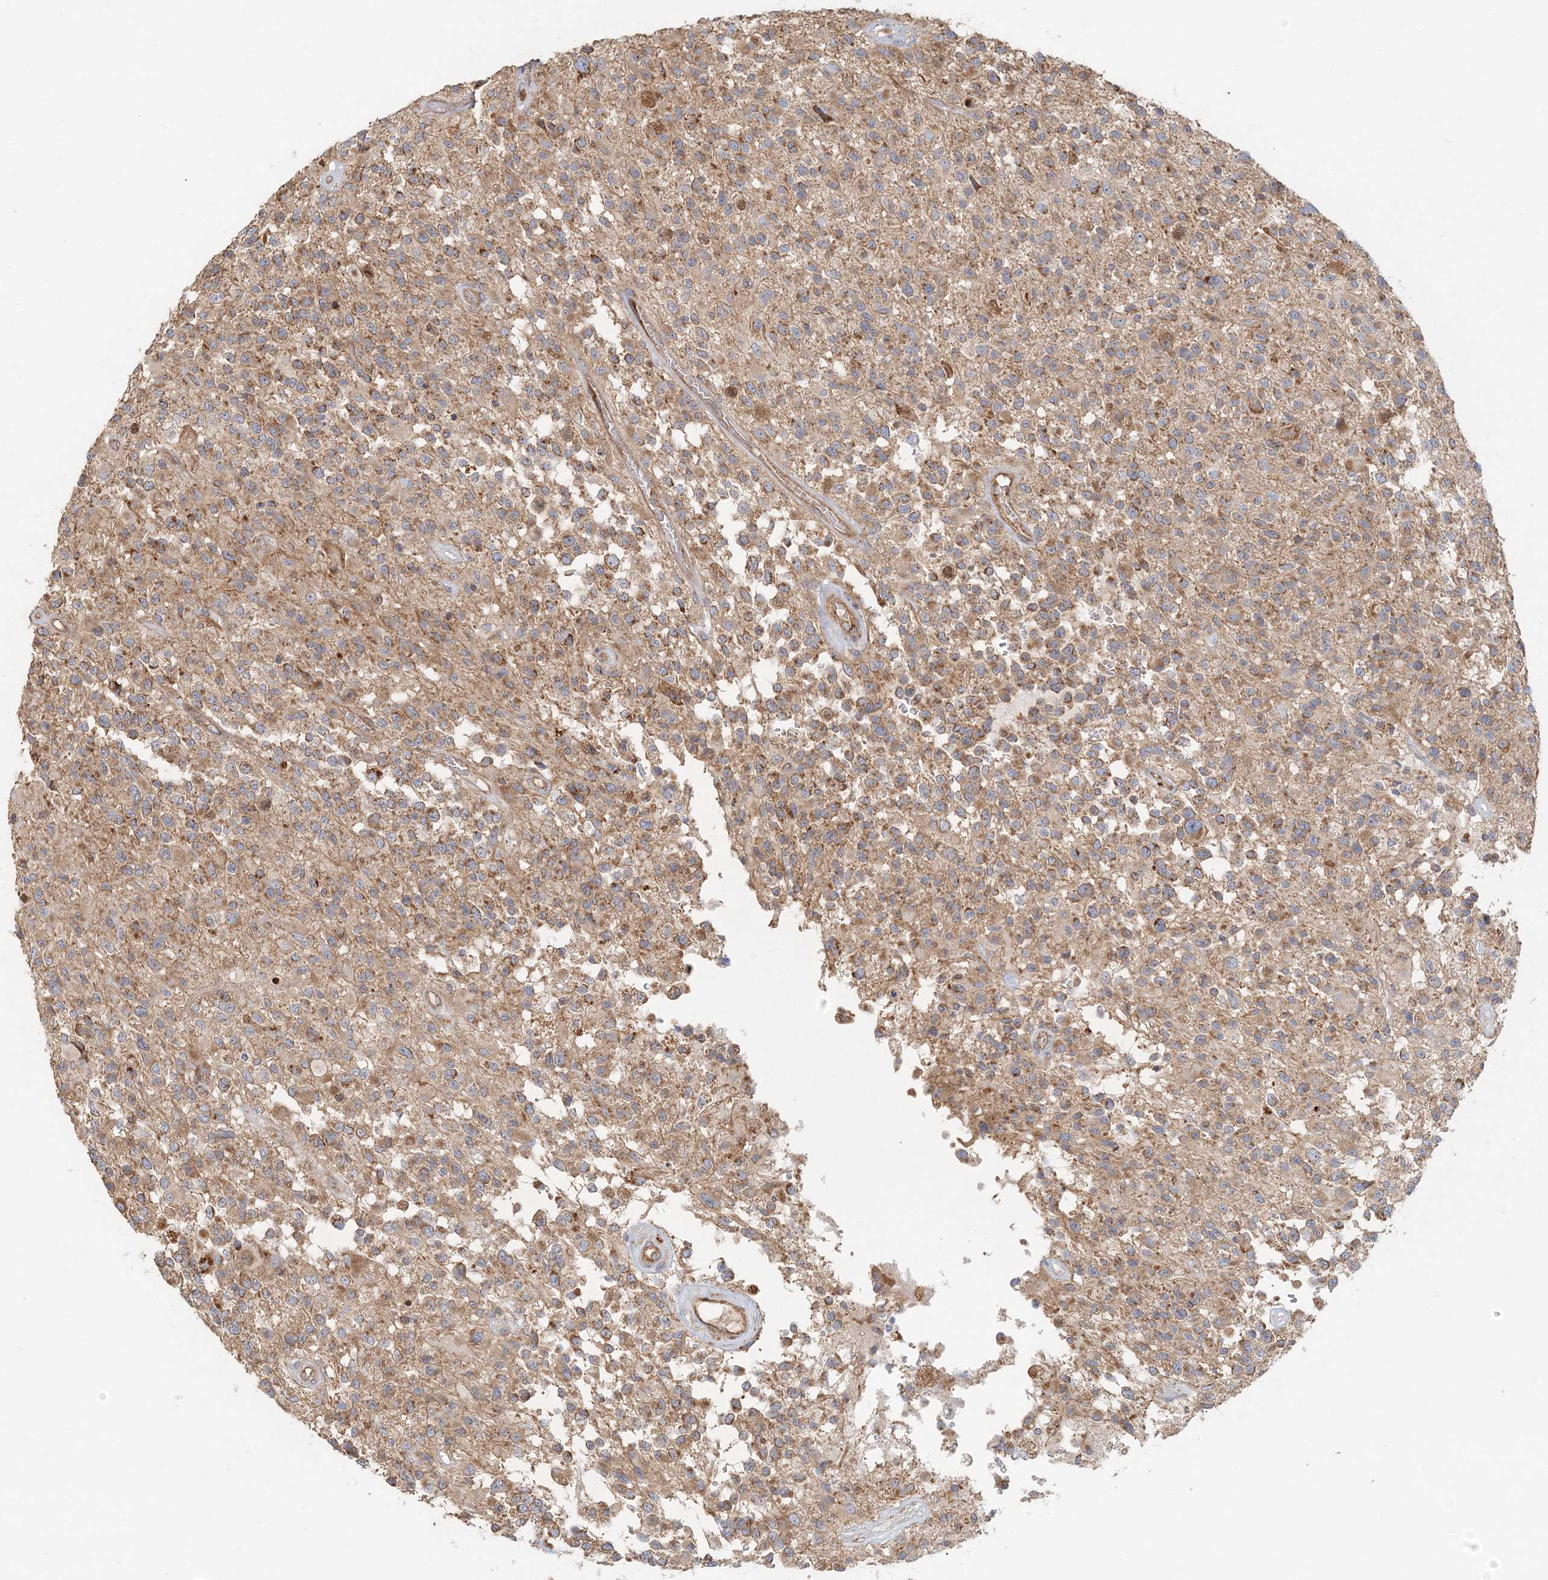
{"staining": {"intensity": "moderate", "quantity": ">75%", "location": "cytoplasmic/membranous"}, "tissue": "glioma", "cell_type": "Tumor cells", "image_type": "cancer", "snomed": [{"axis": "morphology", "description": "Glioma, malignant, High grade"}, {"axis": "morphology", "description": "Glioblastoma, NOS"}, {"axis": "topography", "description": "Brain"}], "caption": "The immunohistochemical stain labels moderate cytoplasmic/membranous staining in tumor cells of glioma tissue.", "gene": "KIAA0232", "patient": {"sex": "male", "age": 60}}